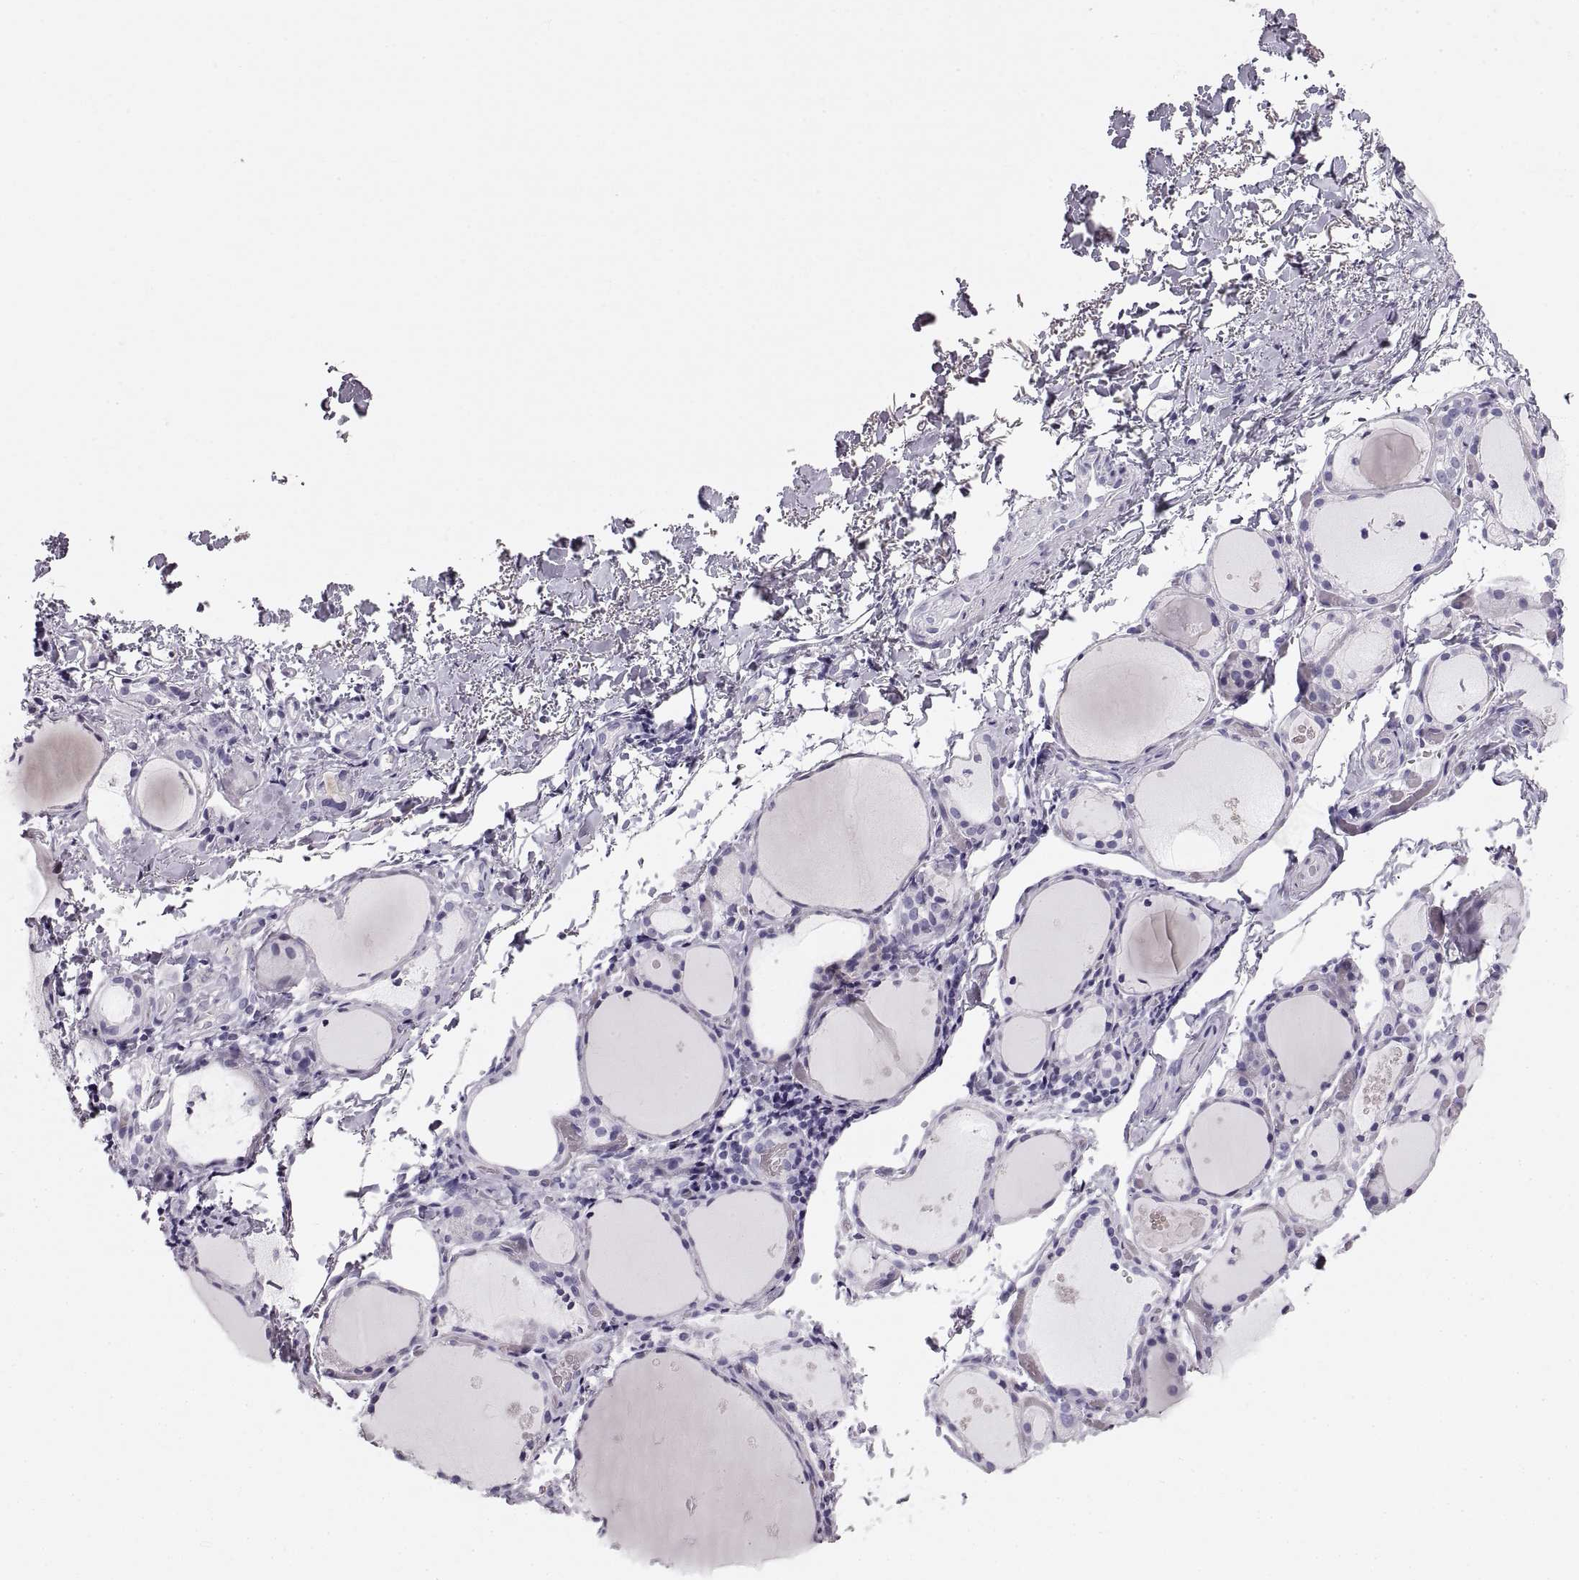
{"staining": {"intensity": "negative", "quantity": "none", "location": "none"}, "tissue": "thyroid gland", "cell_type": "Glandular cells", "image_type": "normal", "snomed": [{"axis": "morphology", "description": "Normal tissue, NOS"}, {"axis": "topography", "description": "Thyroid gland"}], "caption": "This is an immunohistochemistry (IHC) histopathology image of normal human thyroid gland. There is no staining in glandular cells.", "gene": "CRYAA", "patient": {"sex": "male", "age": 68}}